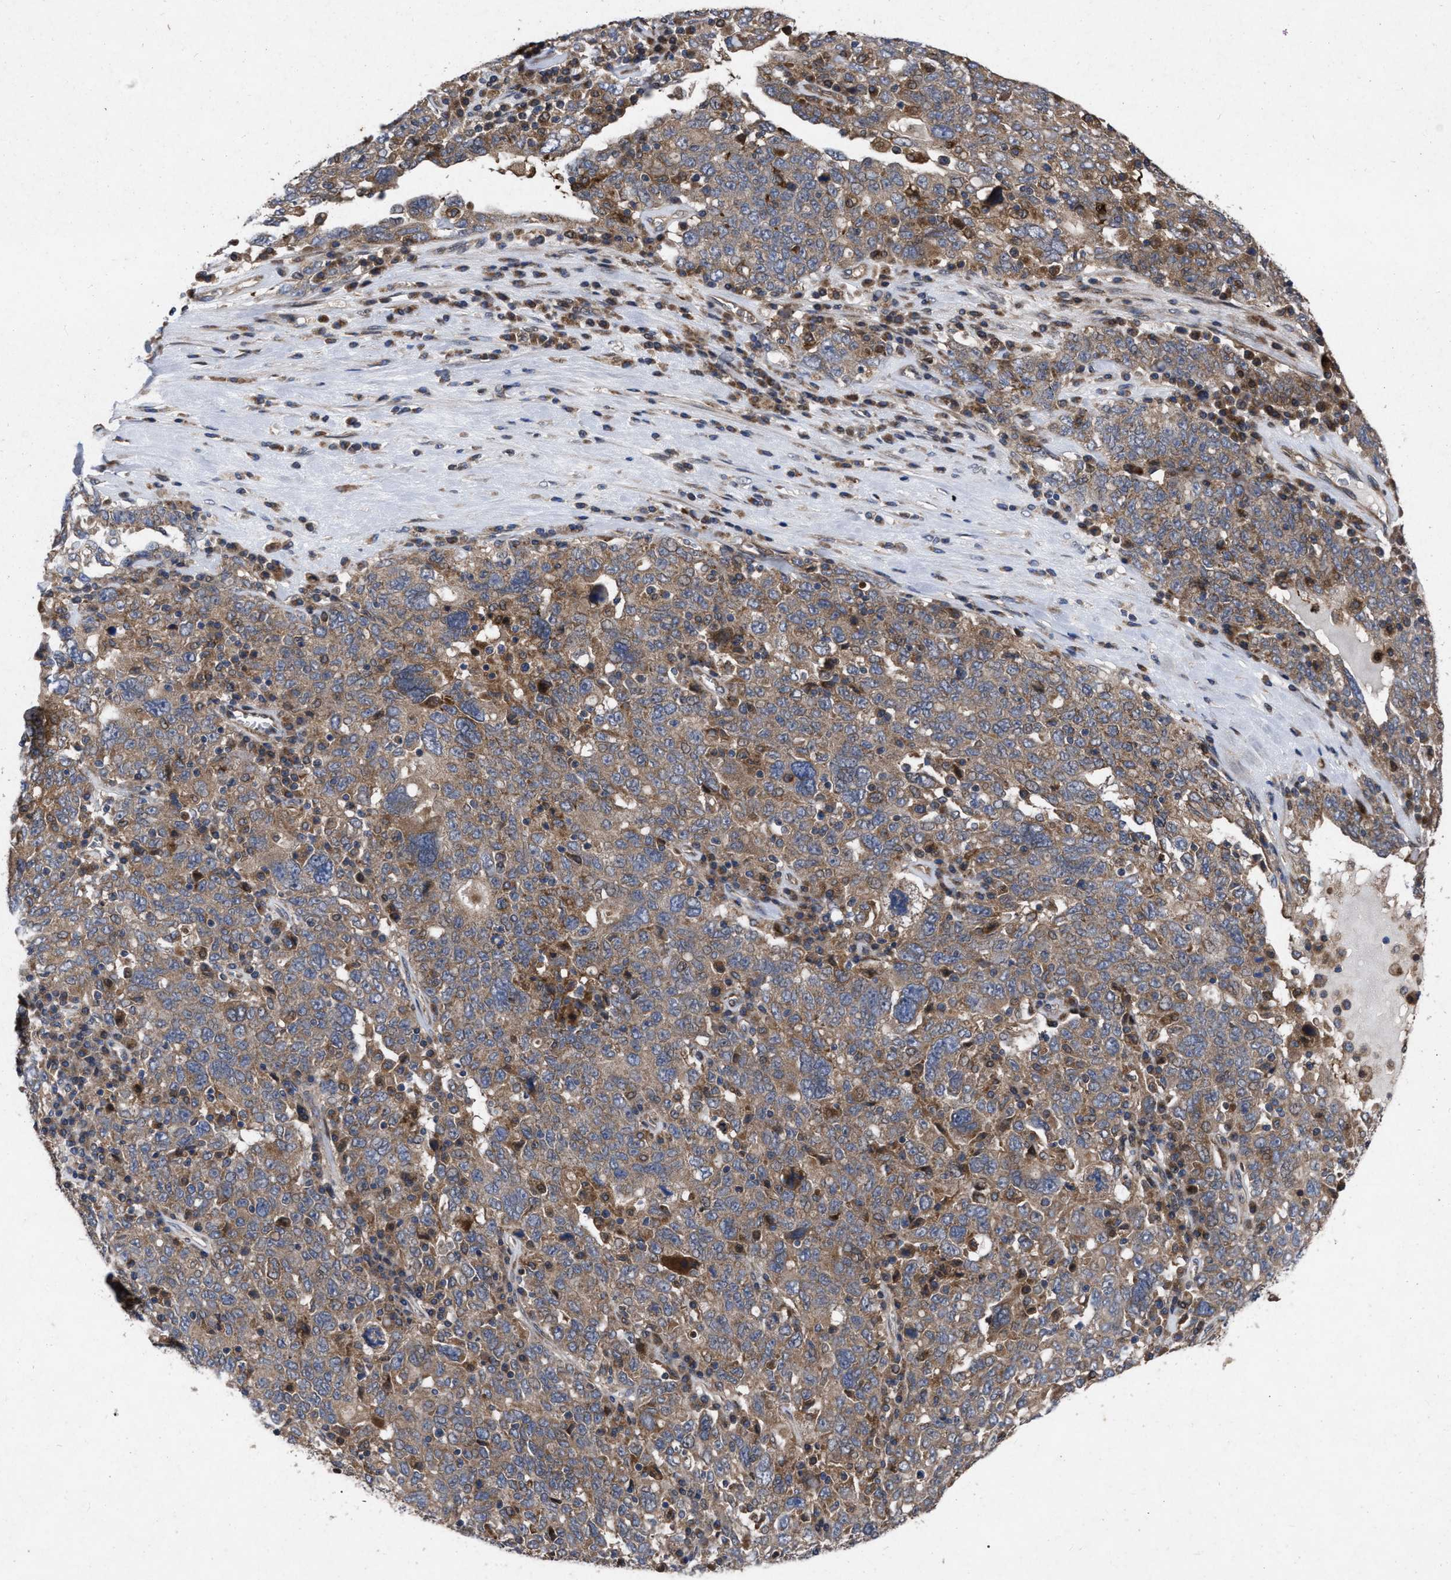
{"staining": {"intensity": "moderate", "quantity": ">75%", "location": "cytoplasmic/membranous"}, "tissue": "ovarian cancer", "cell_type": "Tumor cells", "image_type": "cancer", "snomed": [{"axis": "morphology", "description": "Carcinoma, endometroid"}, {"axis": "topography", "description": "Ovary"}], "caption": "A medium amount of moderate cytoplasmic/membranous expression is identified in approximately >75% of tumor cells in ovarian endometroid carcinoma tissue.", "gene": "CDKN2C", "patient": {"sex": "female", "age": 62}}